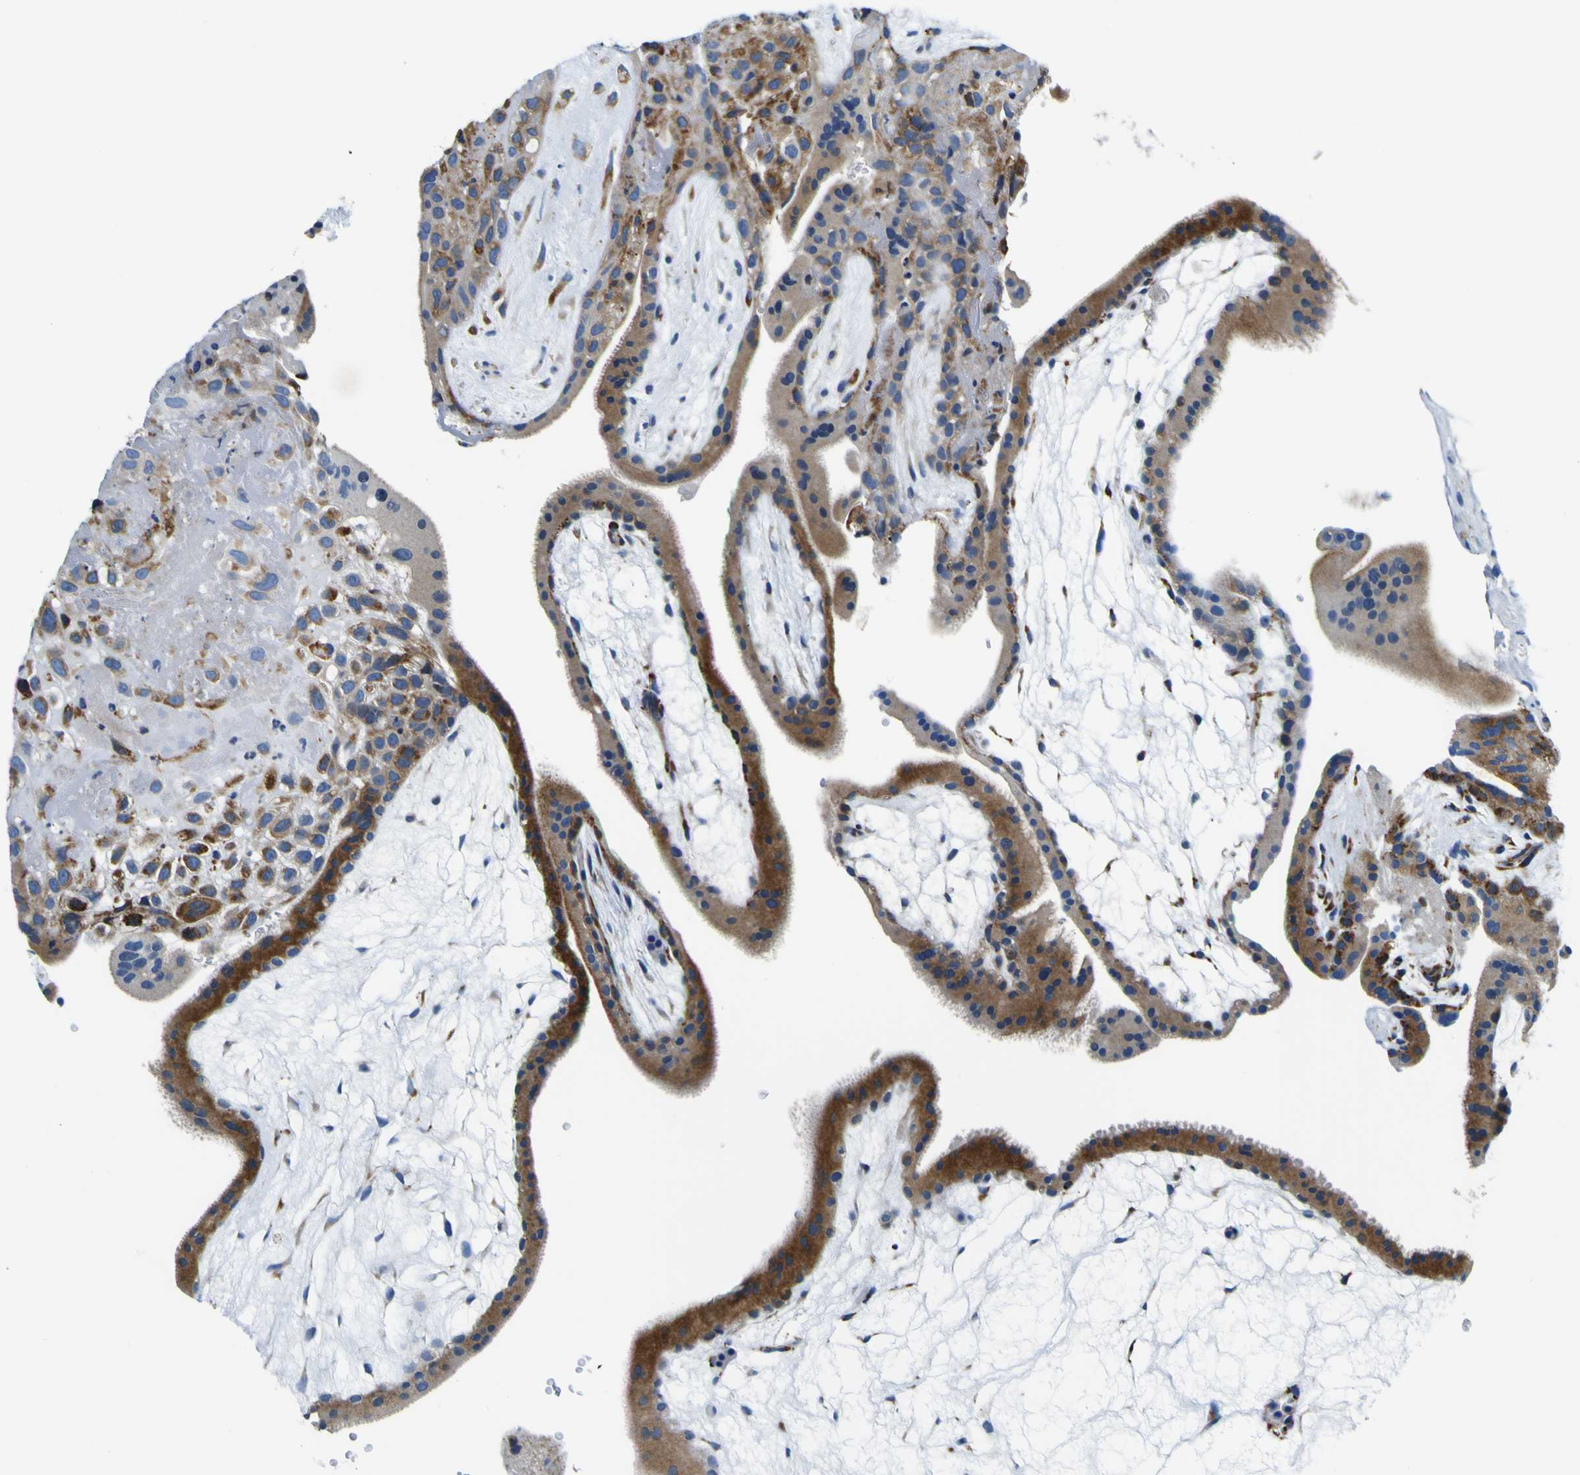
{"staining": {"intensity": "moderate", "quantity": ">75%", "location": "cytoplasmic/membranous"}, "tissue": "placenta", "cell_type": "Trophoblastic cells", "image_type": "normal", "snomed": [{"axis": "morphology", "description": "Normal tissue, NOS"}, {"axis": "topography", "description": "Placenta"}], "caption": "Protein expression analysis of unremarkable human placenta reveals moderate cytoplasmic/membranous expression in approximately >75% of trophoblastic cells. (IHC, brightfield microscopy, high magnification).", "gene": "NLRP3", "patient": {"sex": "female", "age": 19}}